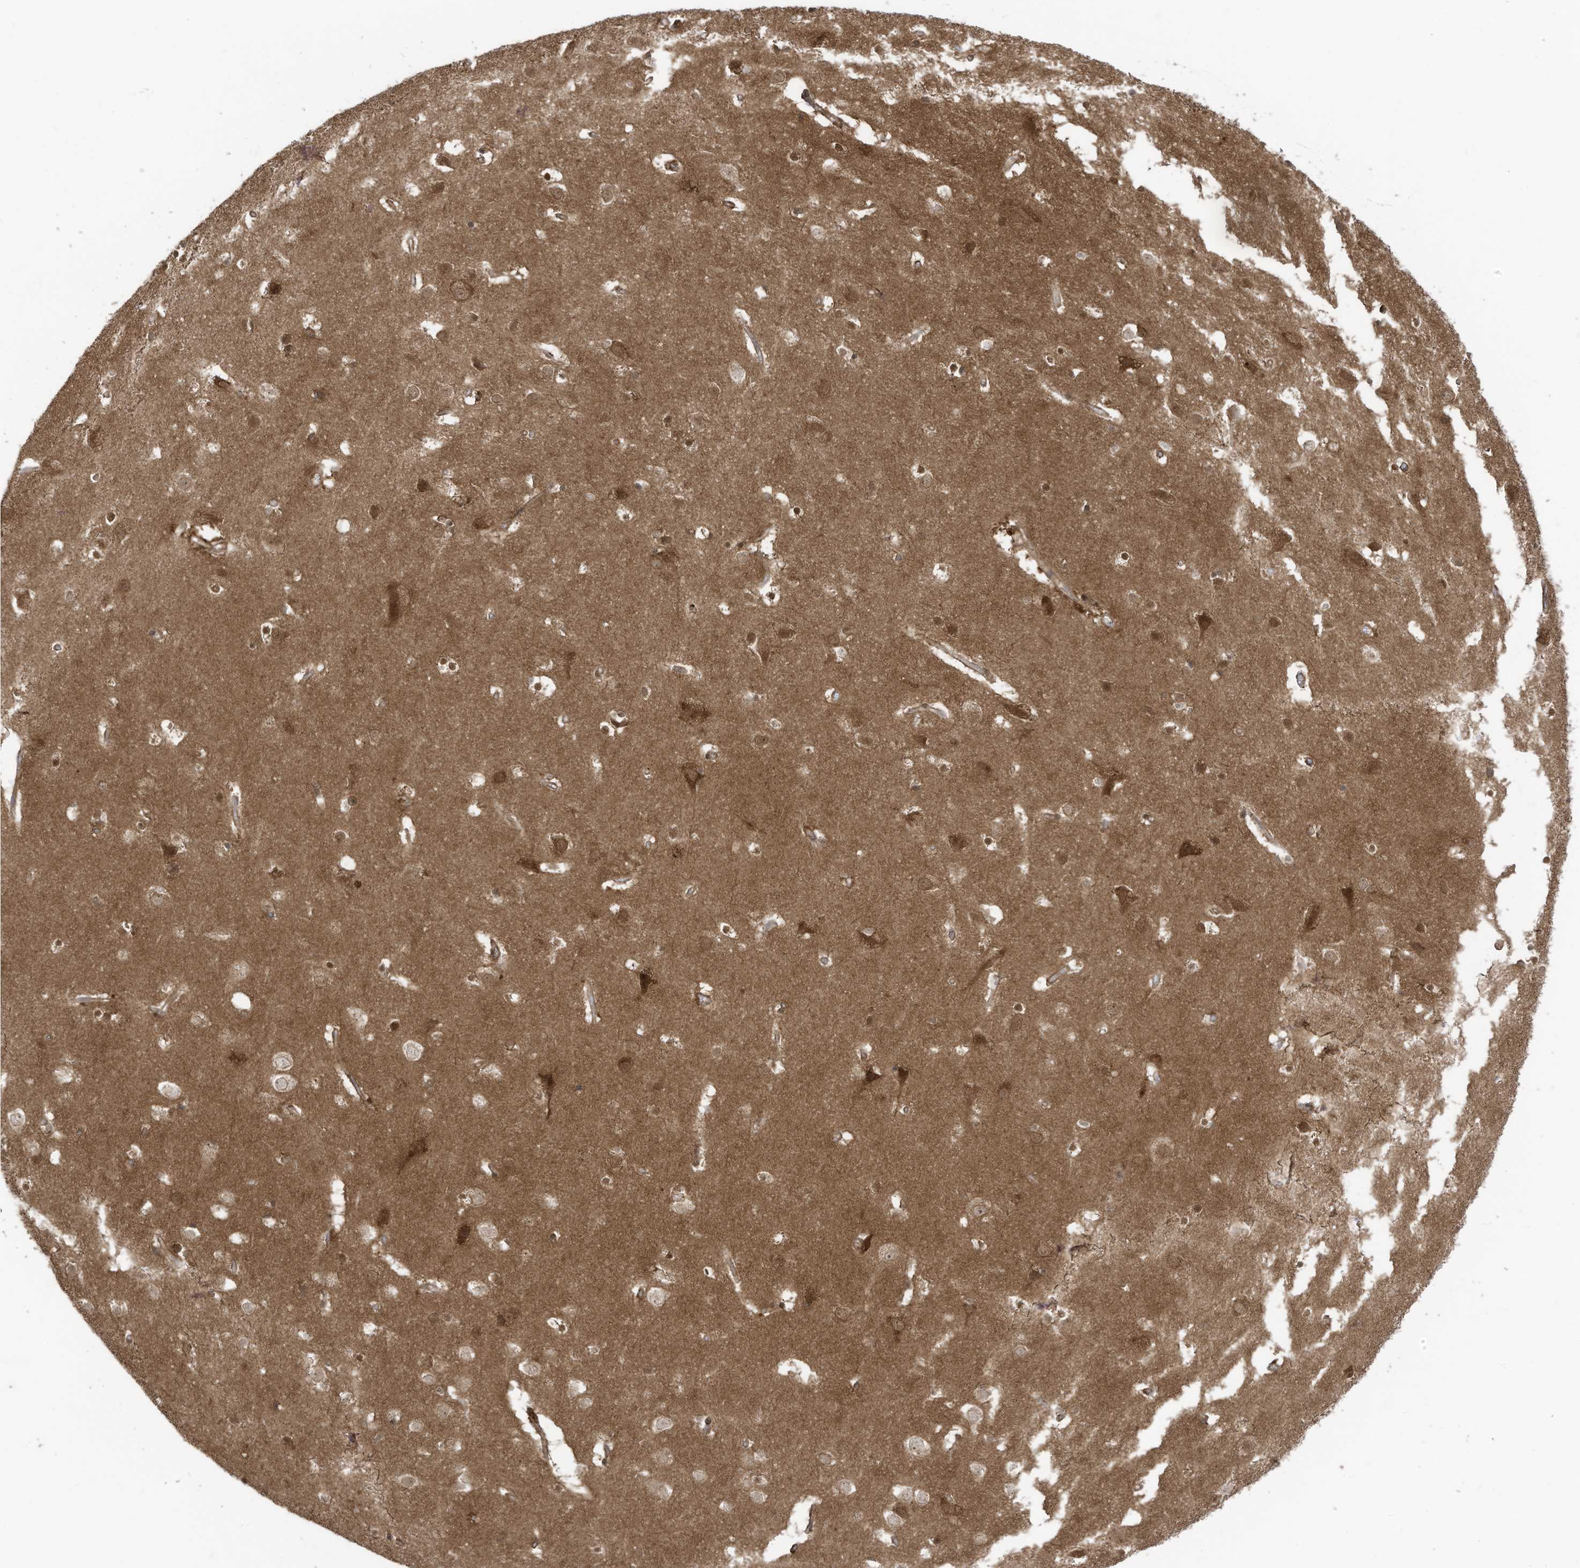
{"staining": {"intensity": "moderate", "quantity": "25%-75%", "location": "cytoplasmic/membranous"}, "tissue": "cerebral cortex", "cell_type": "Endothelial cells", "image_type": "normal", "snomed": [{"axis": "morphology", "description": "Normal tissue, NOS"}, {"axis": "topography", "description": "Cerebral cortex"}], "caption": "An immunohistochemistry (IHC) image of benign tissue is shown. Protein staining in brown labels moderate cytoplasmic/membranous positivity in cerebral cortex within endothelial cells. (Stains: DAB (3,3'-diaminobenzidine) in brown, nuclei in blue, Microscopy: brightfield microscopy at high magnification).", "gene": "REPS1", "patient": {"sex": "male", "age": 54}}